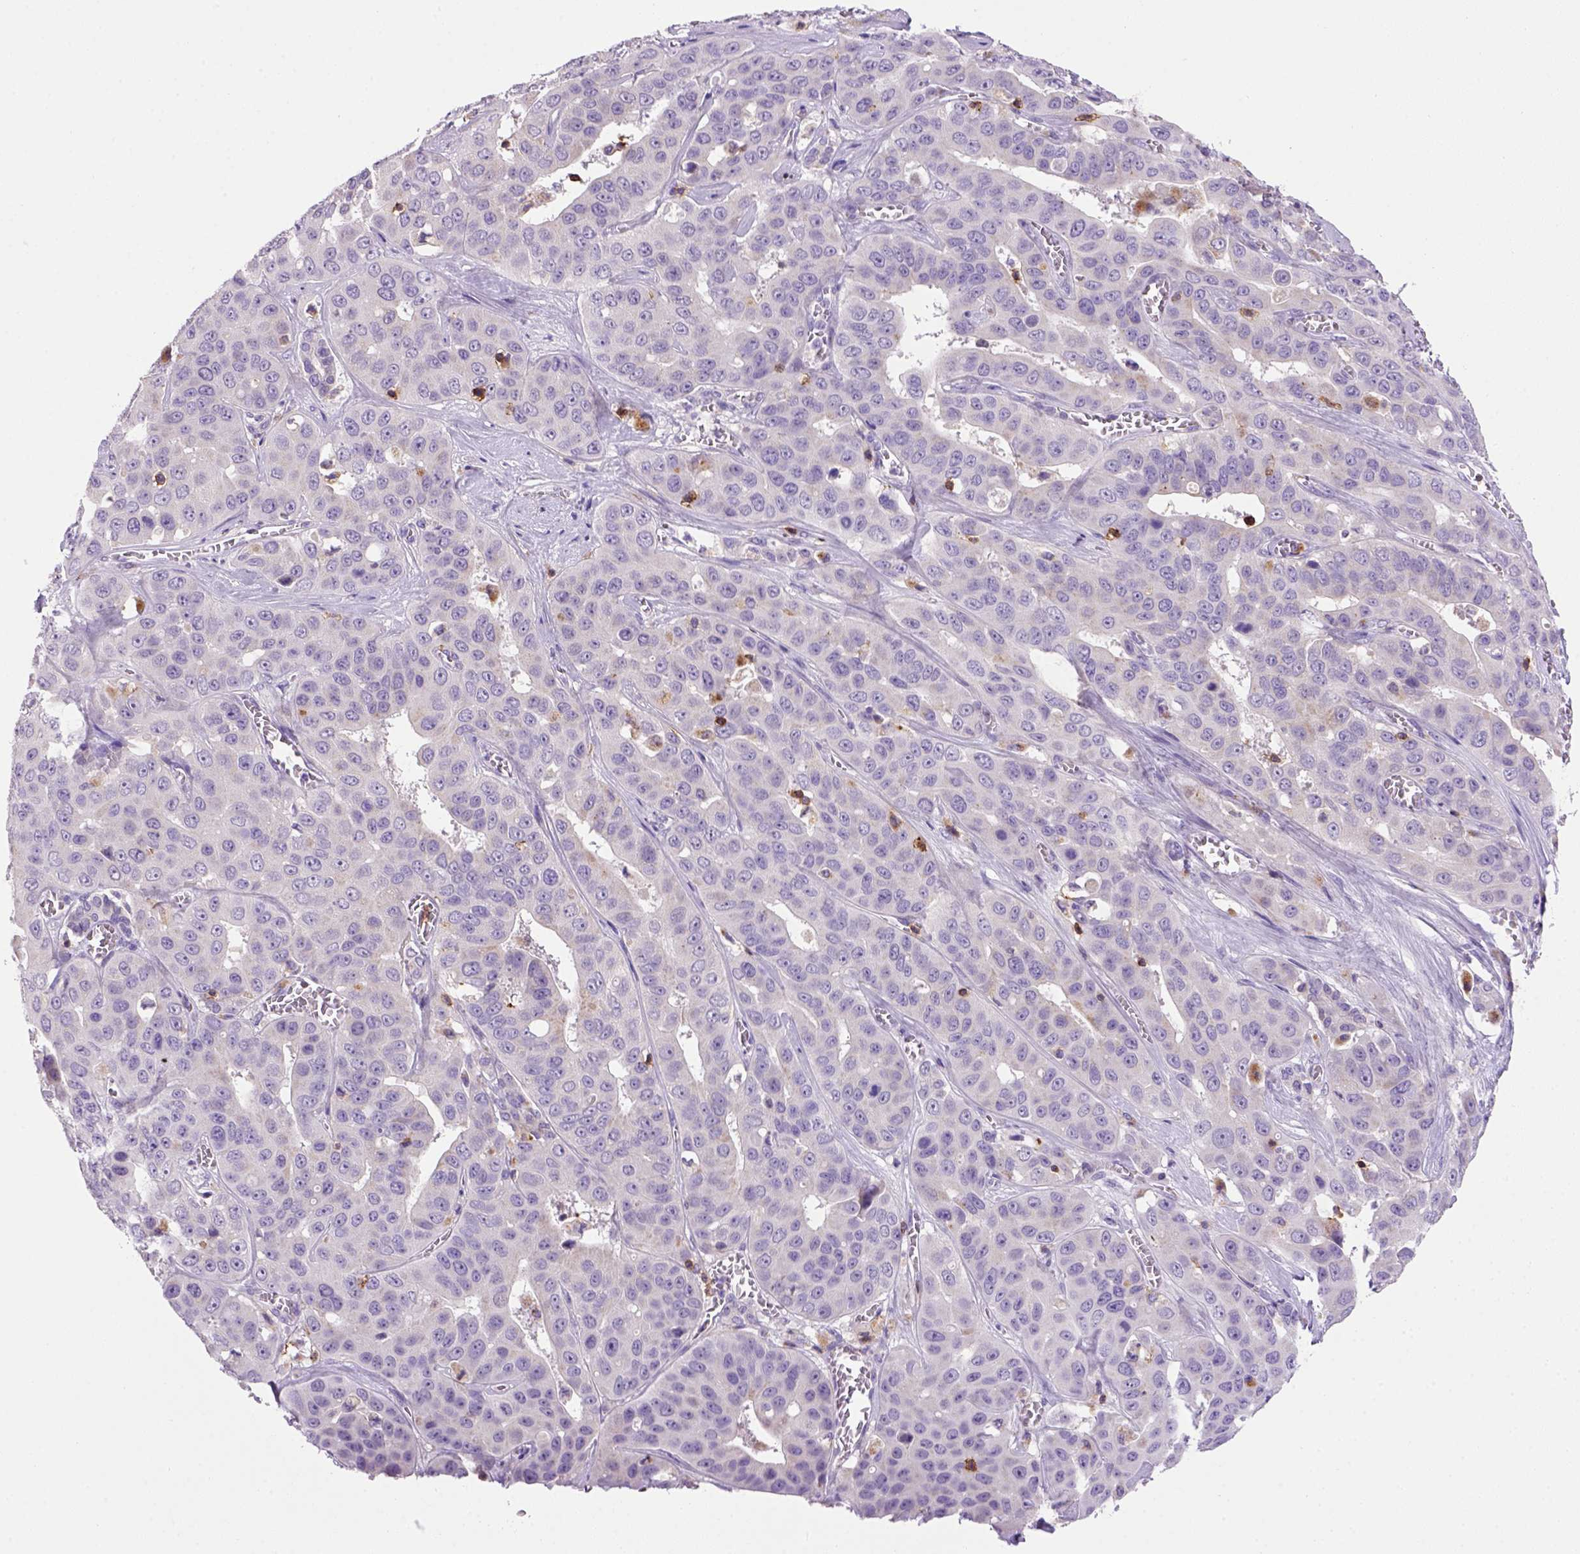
{"staining": {"intensity": "negative", "quantity": "none", "location": "none"}, "tissue": "liver cancer", "cell_type": "Tumor cells", "image_type": "cancer", "snomed": [{"axis": "morphology", "description": "Cholangiocarcinoma"}, {"axis": "topography", "description": "Liver"}], "caption": "Tumor cells show no significant protein positivity in liver cancer.", "gene": "CD3E", "patient": {"sex": "female", "age": 52}}